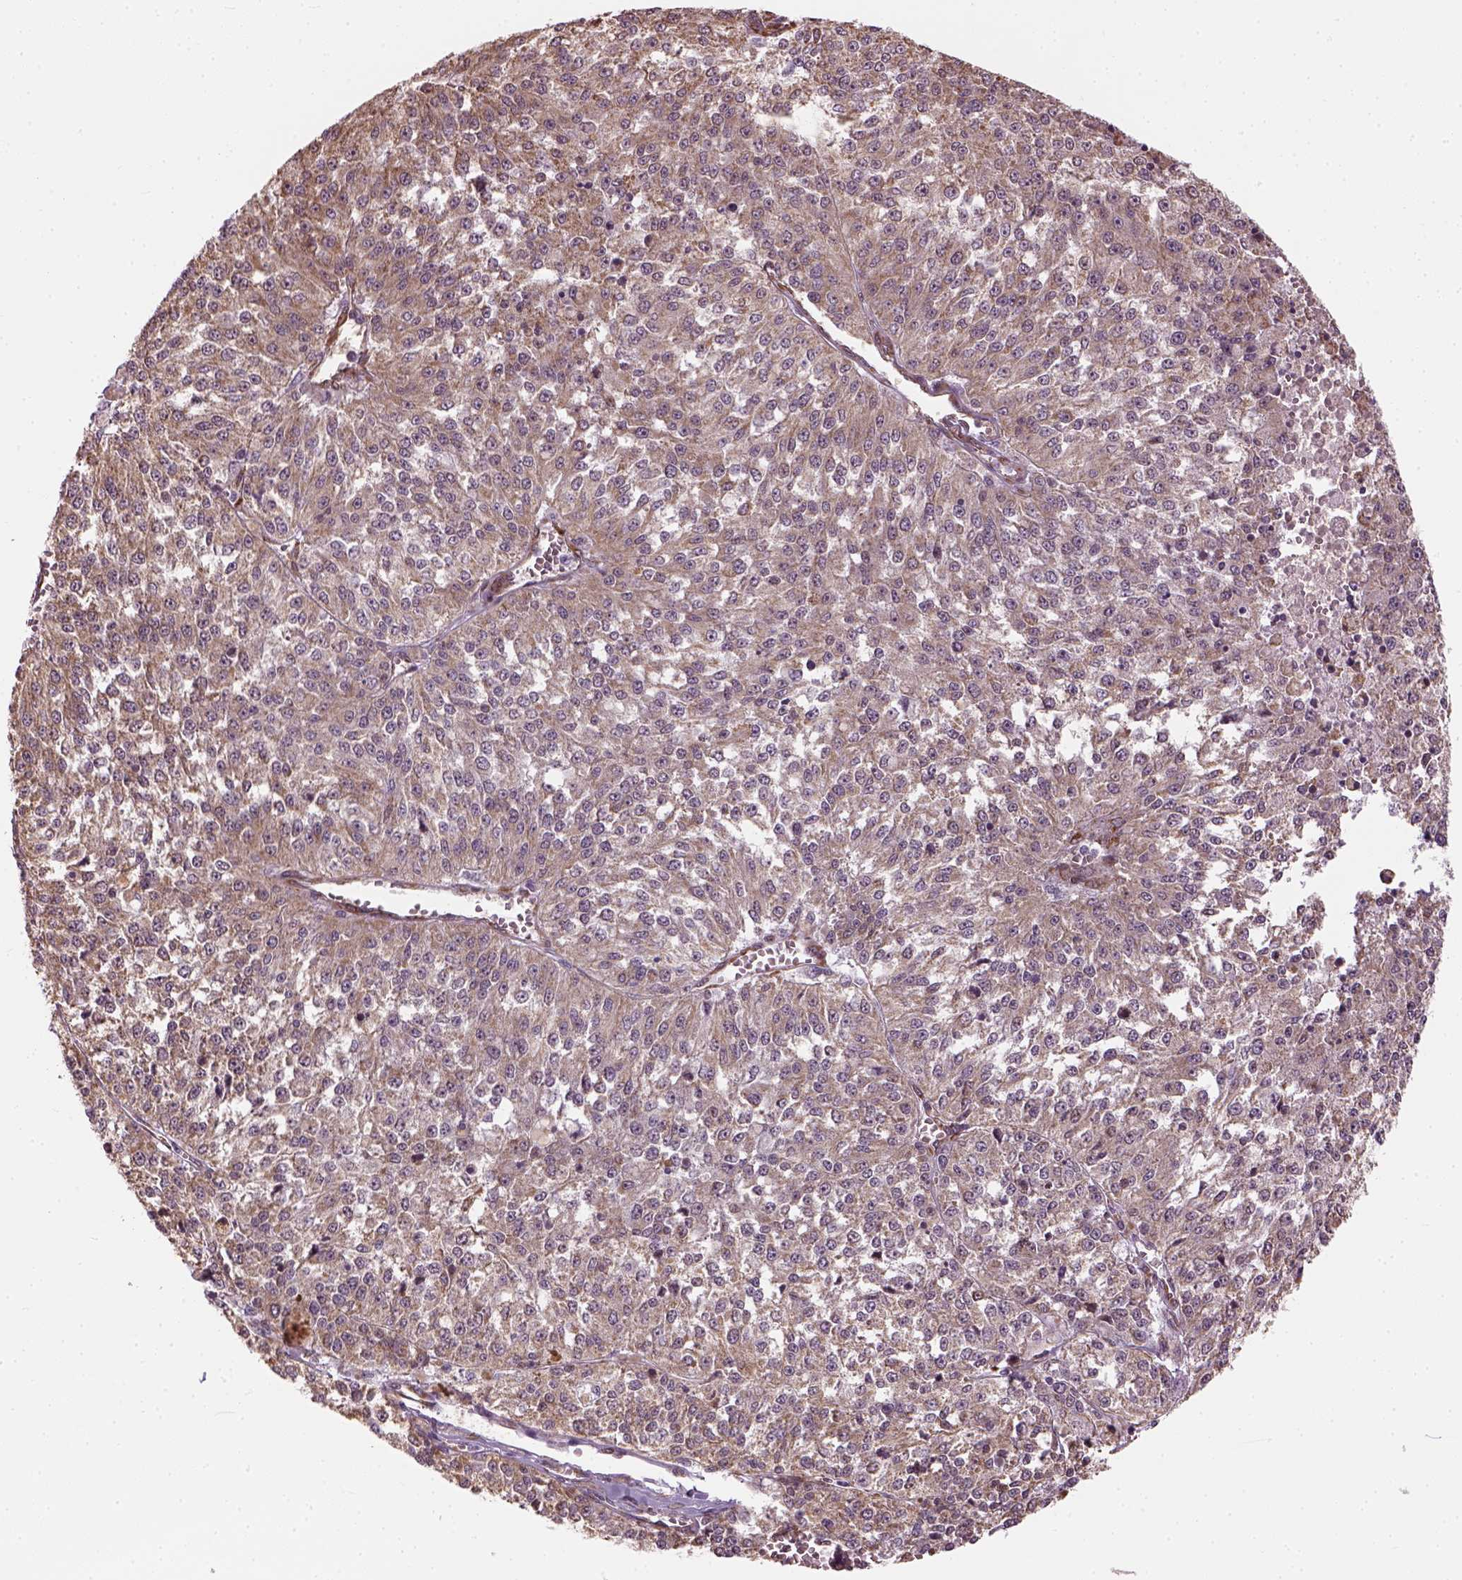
{"staining": {"intensity": "weak", "quantity": ">75%", "location": "cytoplasmic/membranous"}, "tissue": "melanoma", "cell_type": "Tumor cells", "image_type": "cancer", "snomed": [{"axis": "morphology", "description": "Malignant melanoma, Metastatic site"}, {"axis": "topography", "description": "Lymph node"}], "caption": "DAB (3,3'-diaminobenzidine) immunohistochemical staining of melanoma reveals weak cytoplasmic/membranous protein positivity in about >75% of tumor cells. Using DAB (3,3'-diaminobenzidine) (brown) and hematoxylin (blue) stains, captured at high magnification using brightfield microscopy.", "gene": "XK", "patient": {"sex": "female", "age": 64}}